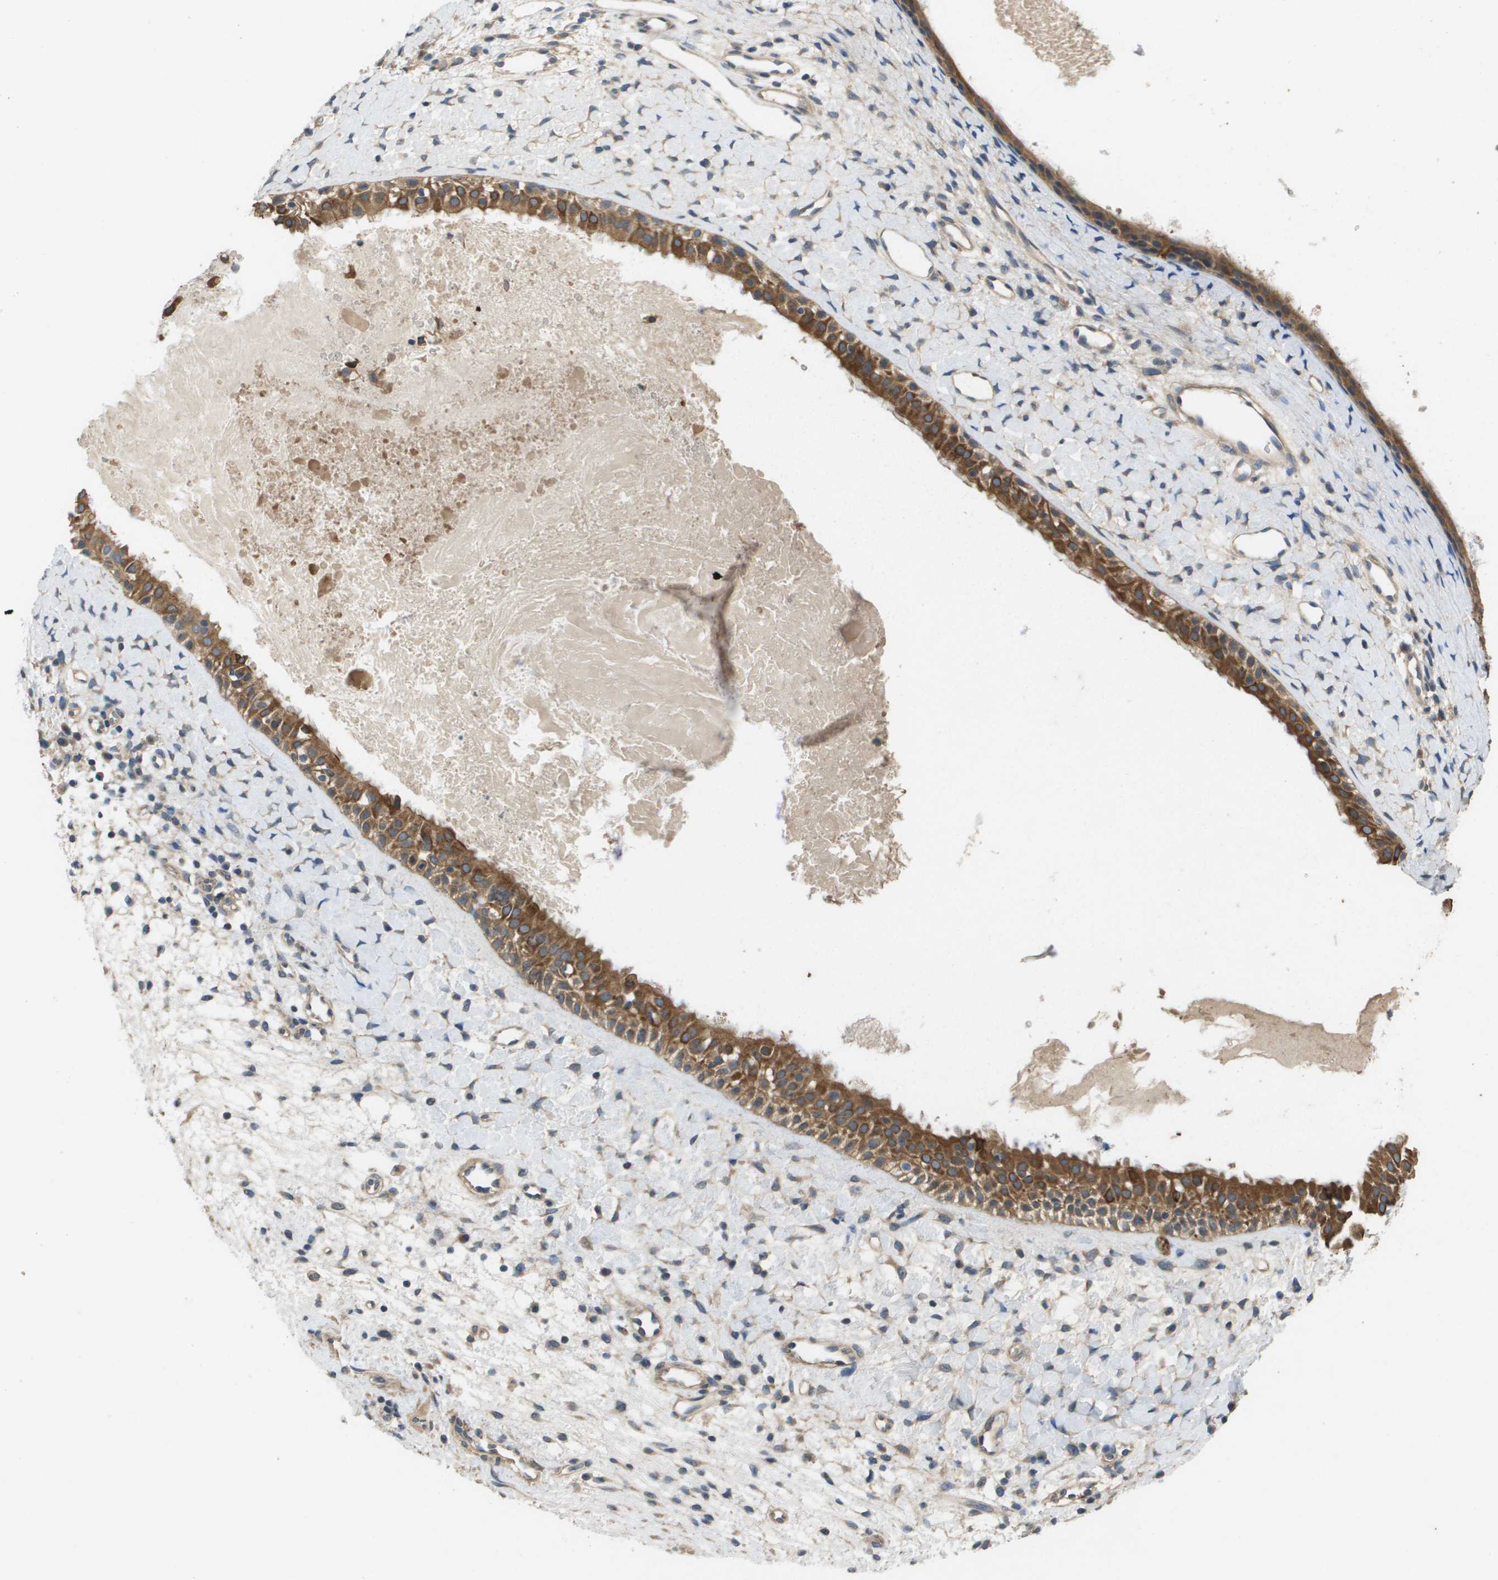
{"staining": {"intensity": "strong", "quantity": ">75%", "location": "cytoplasmic/membranous"}, "tissue": "nasopharynx", "cell_type": "Respiratory epithelial cells", "image_type": "normal", "snomed": [{"axis": "morphology", "description": "Normal tissue, NOS"}, {"axis": "topography", "description": "Nasopharynx"}], "caption": "Brown immunohistochemical staining in benign human nasopharynx demonstrates strong cytoplasmic/membranous expression in about >75% of respiratory epithelial cells. (Stains: DAB (3,3'-diaminobenzidine) in brown, nuclei in blue, Microscopy: brightfield microscopy at high magnification).", "gene": "KRT23", "patient": {"sex": "male", "age": 22}}